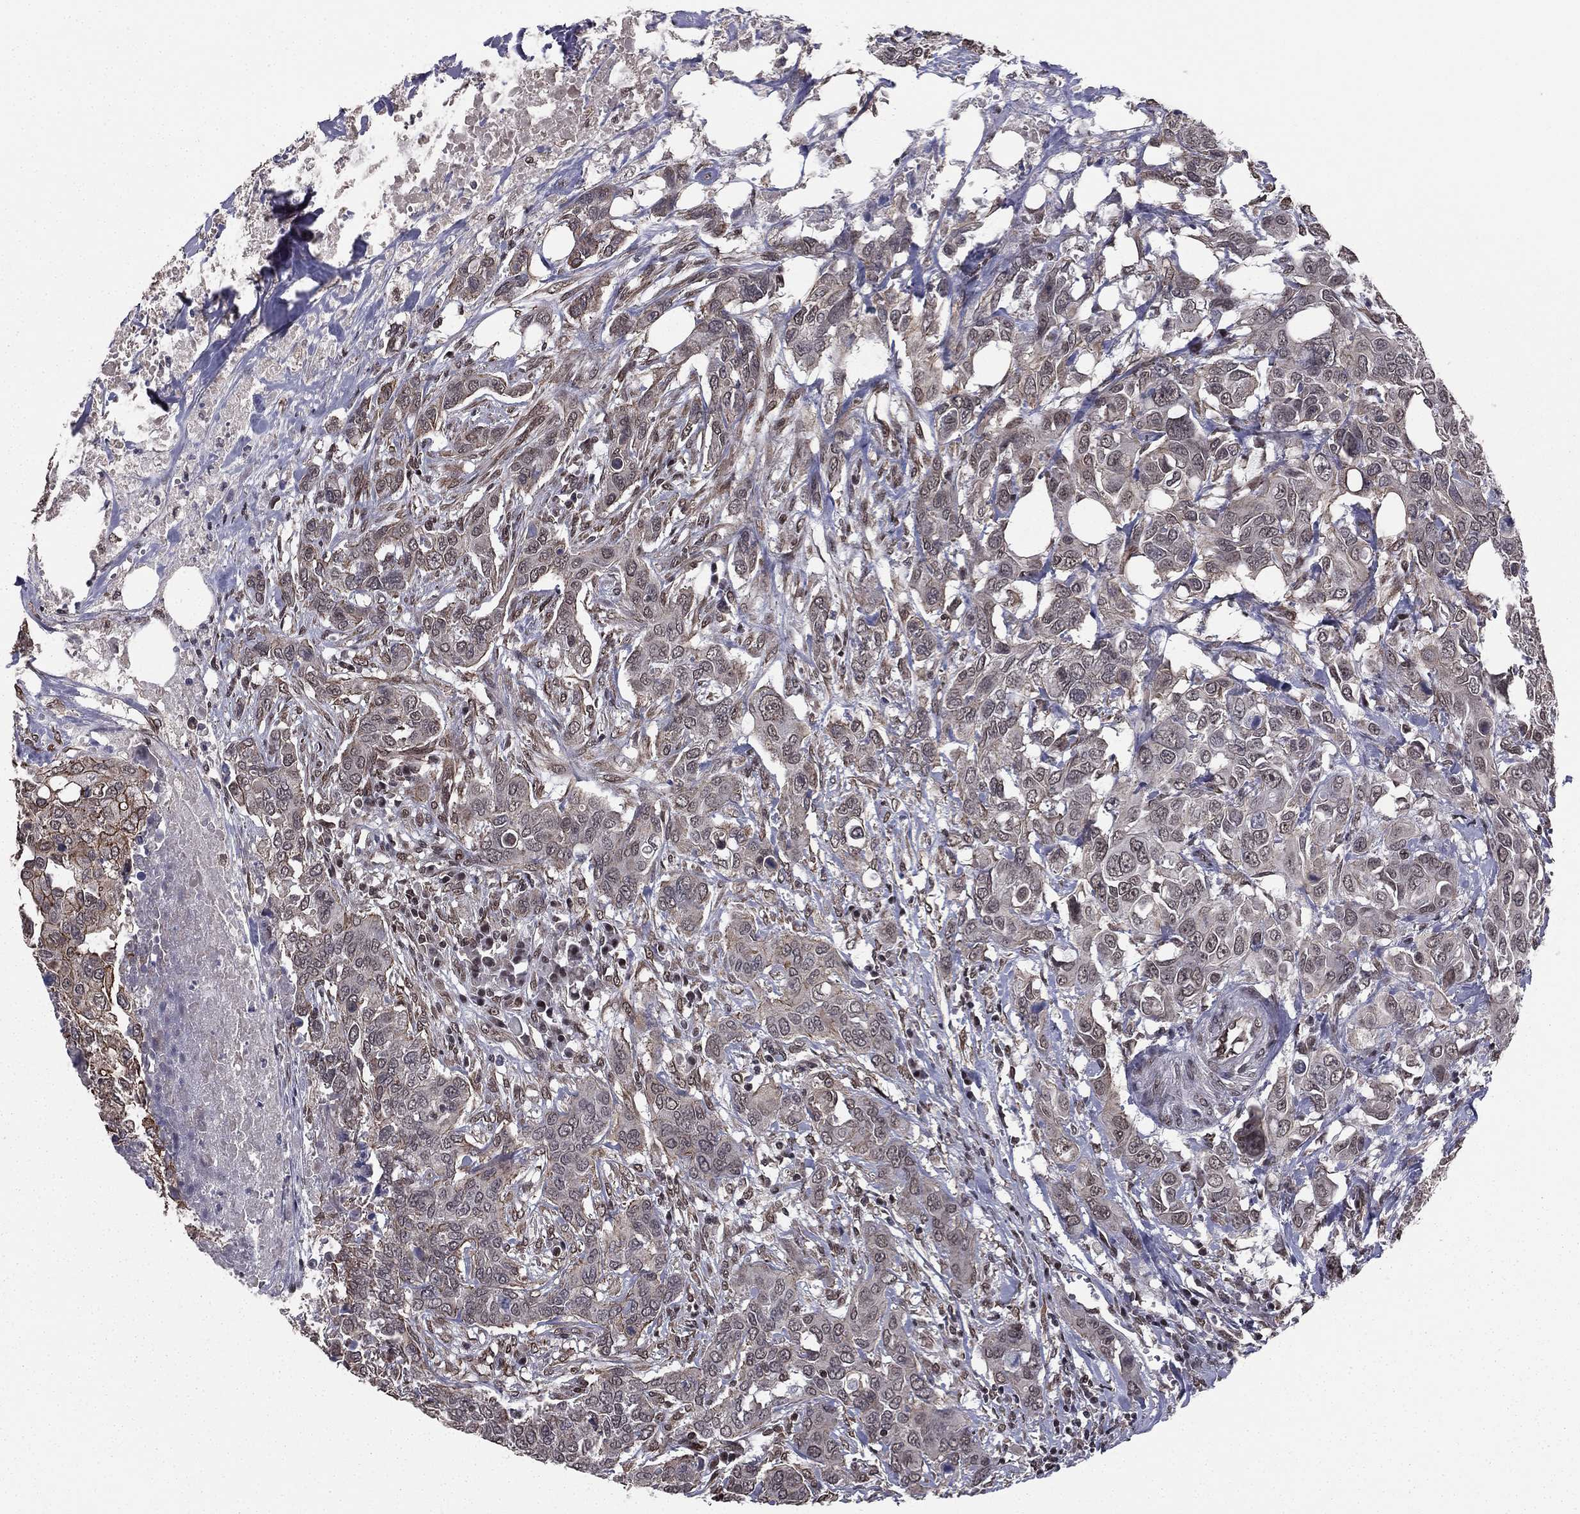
{"staining": {"intensity": "weak", "quantity": "<25%", "location": "cytoplasmic/membranous"}, "tissue": "urothelial cancer", "cell_type": "Tumor cells", "image_type": "cancer", "snomed": [{"axis": "morphology", "description": "Urothelial carcinoma, NOS"}, {"axis": "morphology", "description": "Urothelial carcinoma, High grade"}, {"axis": "topography", "description": "Urinary bladder"}], "caption": "Immunohistochemistry image of neoplastic tissue: transitional cell carcinoma stained with DAB shows no significant protein staining in tumor cells.", "gene": "RARB", "patient": {"sex": "male", "age": 63}}